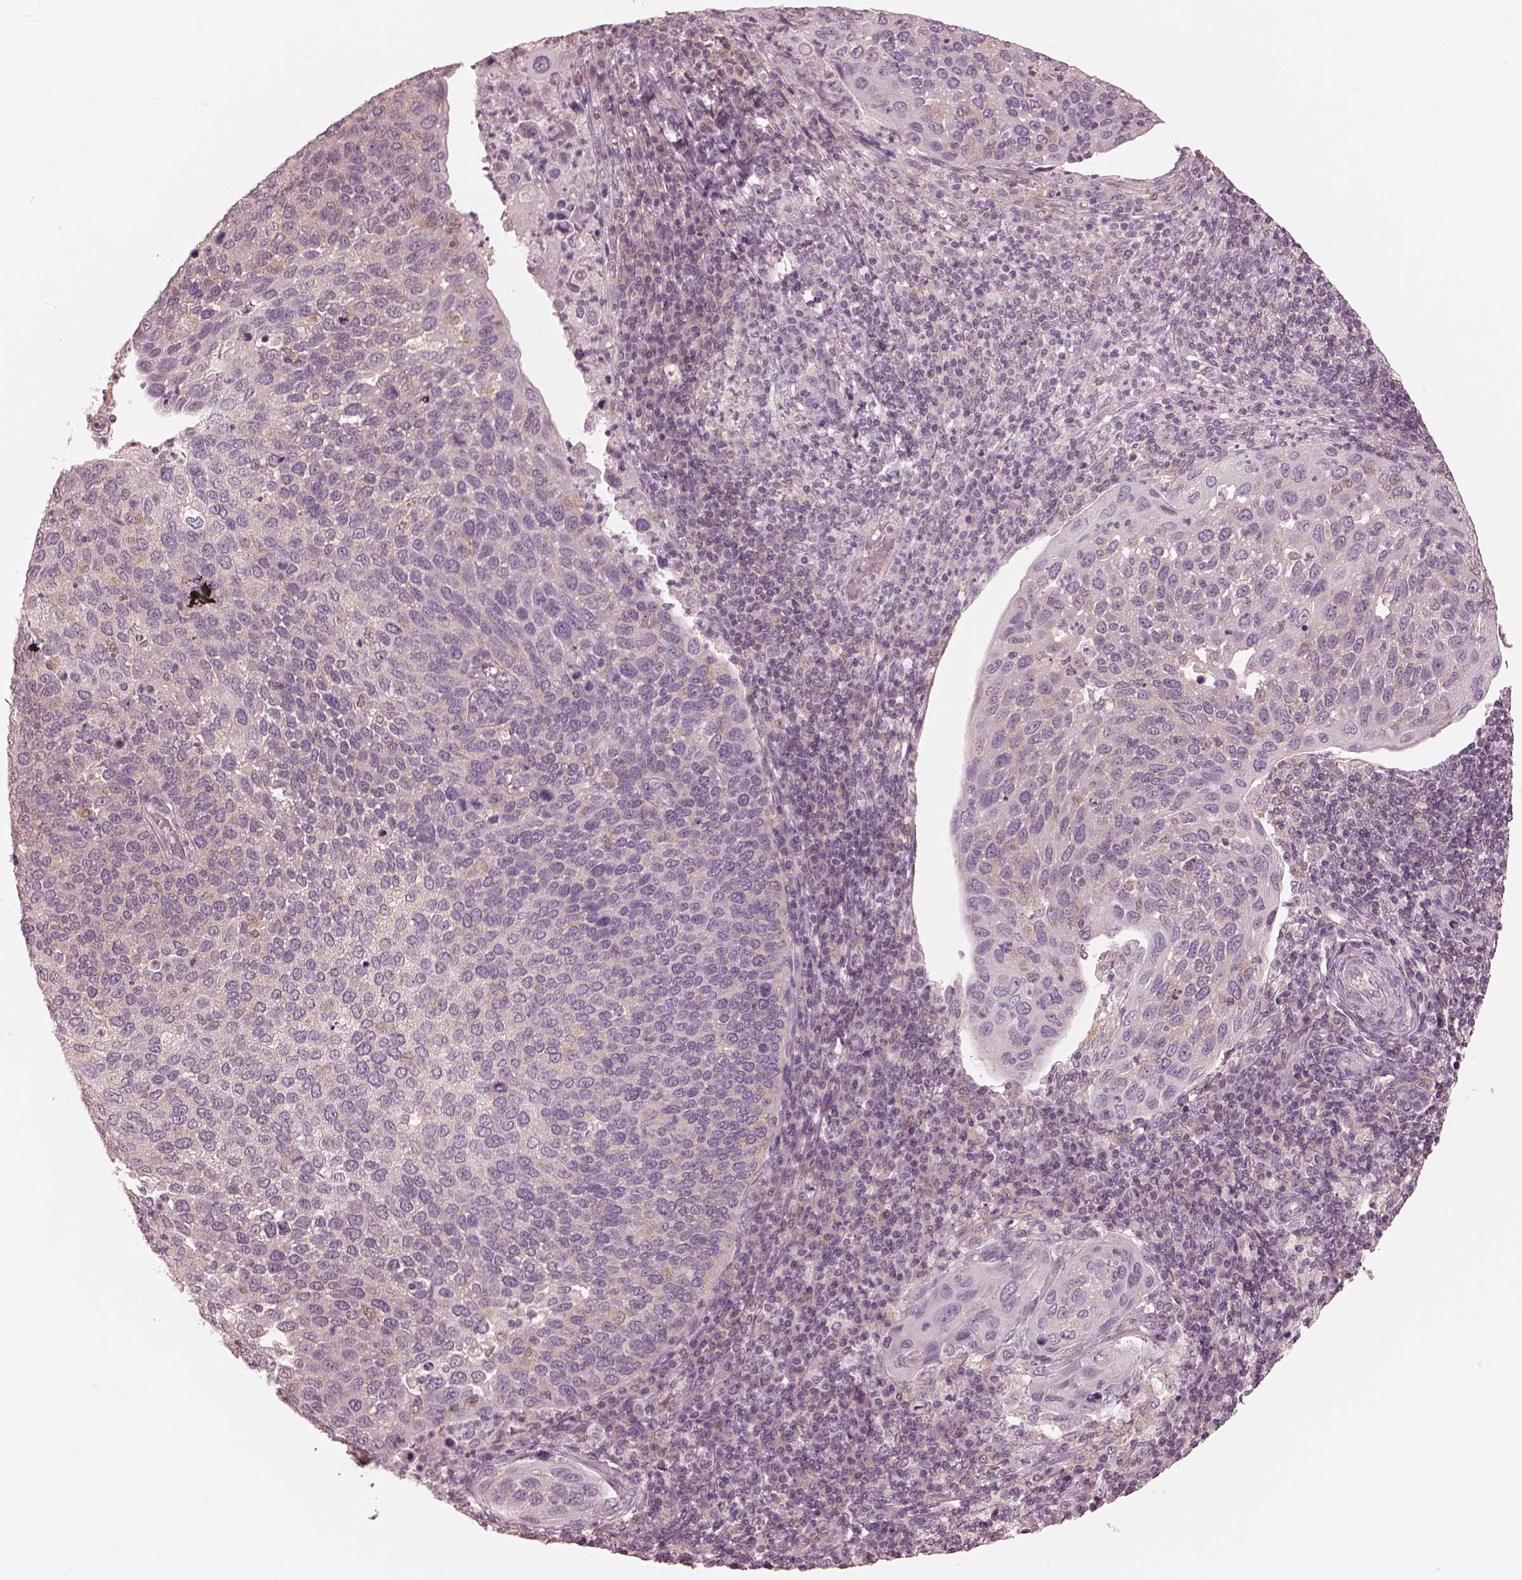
{"staining": {"intensity": "negative", "quantity": "none", "location": "none"}, "tissue": "cervical cancer", "cell_type": "Tumor cells", "image_type": "cancer", "snomed": [{"axis": "morphology", "description": "Squamous cell carcinoma, NOS"}, {"axis": "topography", "description": "Cervix"}], "caption": "Immunohistochemistry of human cervical squamous cell carcinoma demonstrates no staining in tumor cells.", "gene": "PRKACG", "patient": {"sex": "female", "age": 54}}